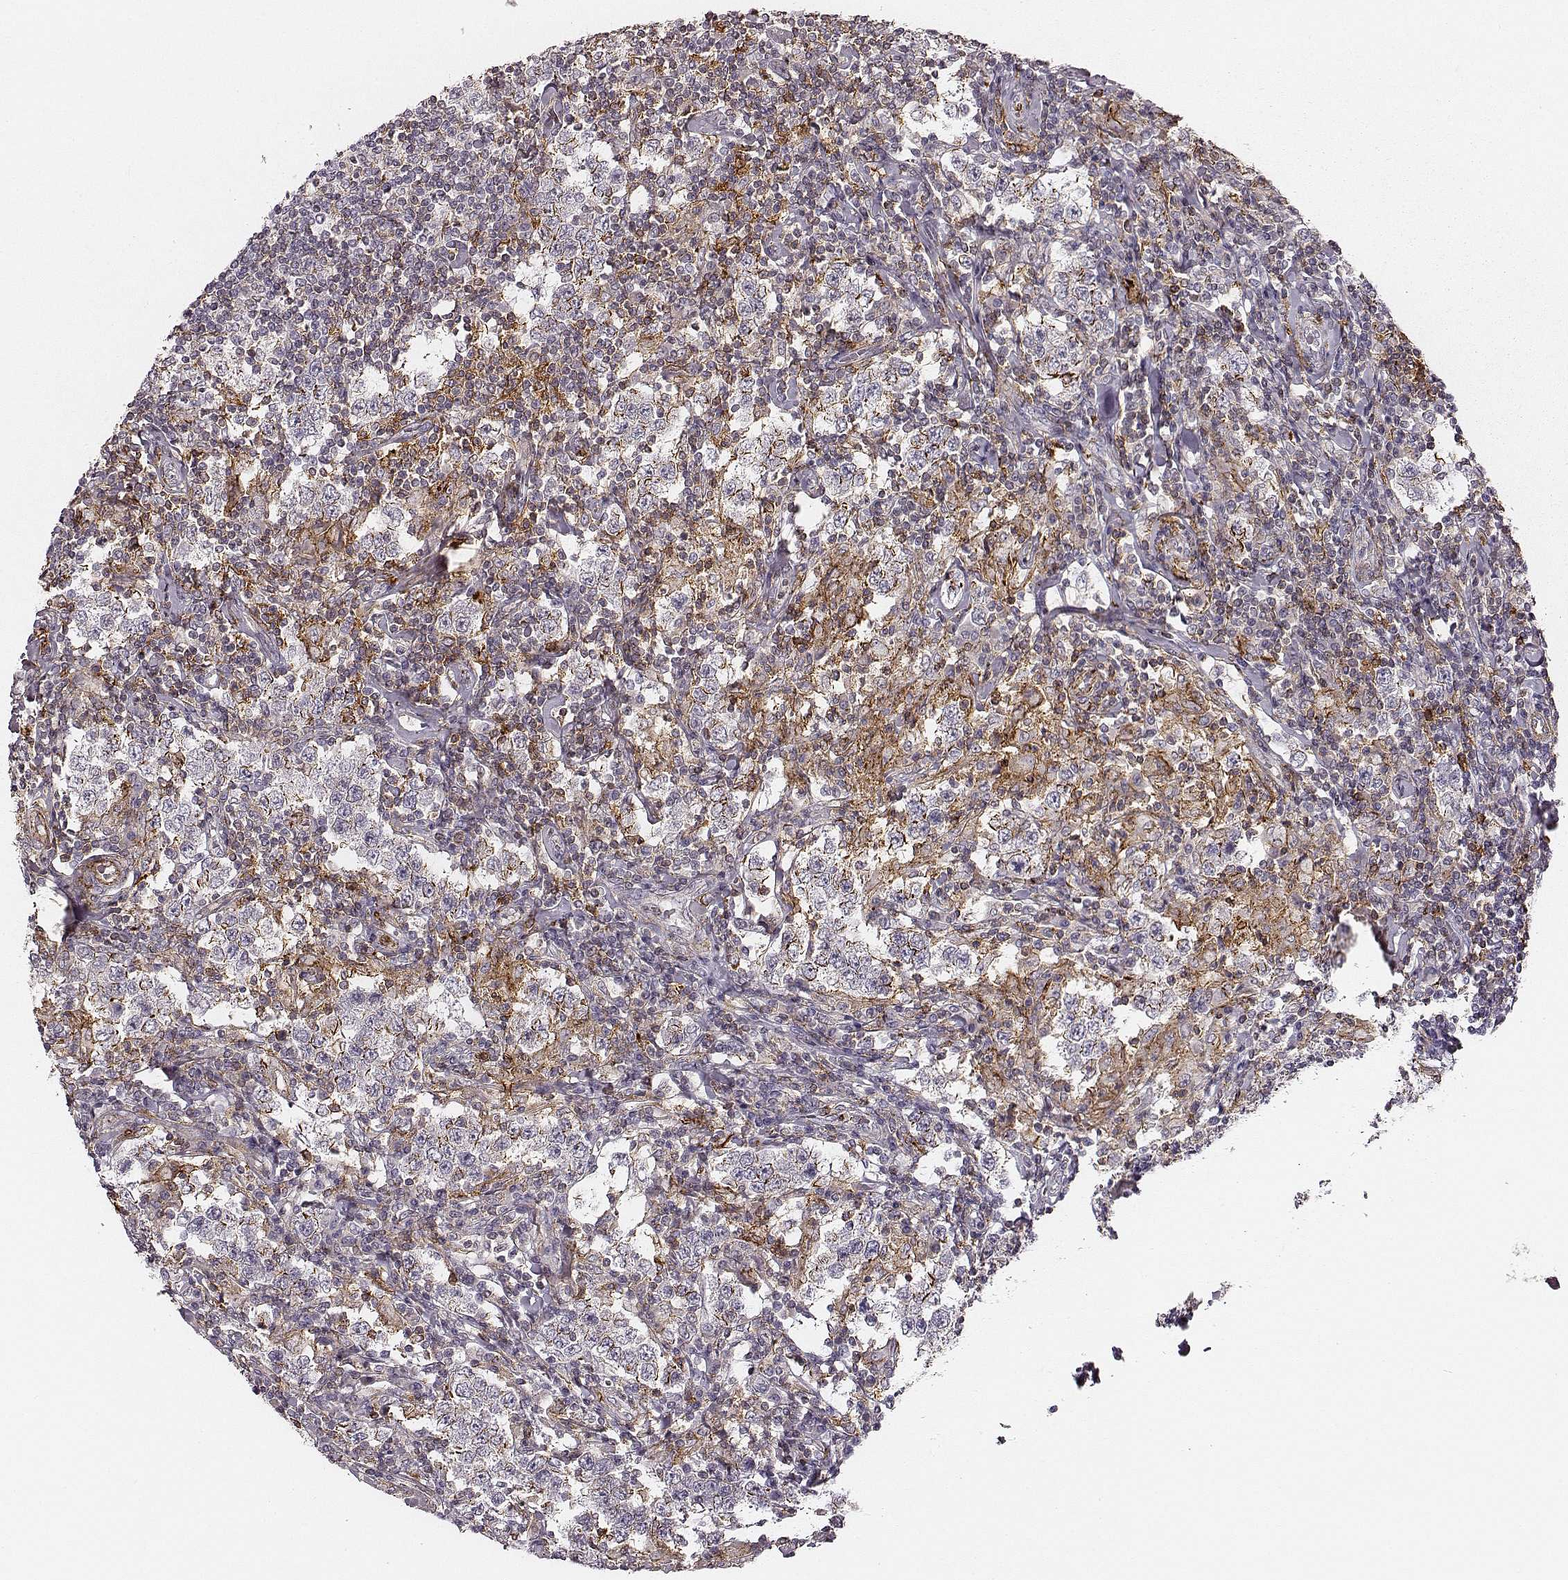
{"staining": {"intensity": "moderate", "quantity": "<25%", "location": "cytoplasmic/membranous"}, "tissue": "testis cancer", "cell_type": "Tumor cells", "image_type": "cancer", "snomed": [{"axis": "morphology", "description": "Seminoma, NOS"}, {"axis": "morphology", "description": "Carcinoma, Embryonal, NOS"}, {"axis": "topography", "description": "Testis"}], "caption": "Immunohistochemical staining of testis embryonal carcinoma shows moderate cytoplasmic/membranous protein staining in approximately <25% of tumor cells. (DAB (3,3'-diaminobenzidine) IHC, brown staining for protein, blue staining for nuclei).", "gene": "ZYX", "patient": {"sex": "male", "age": 41}}